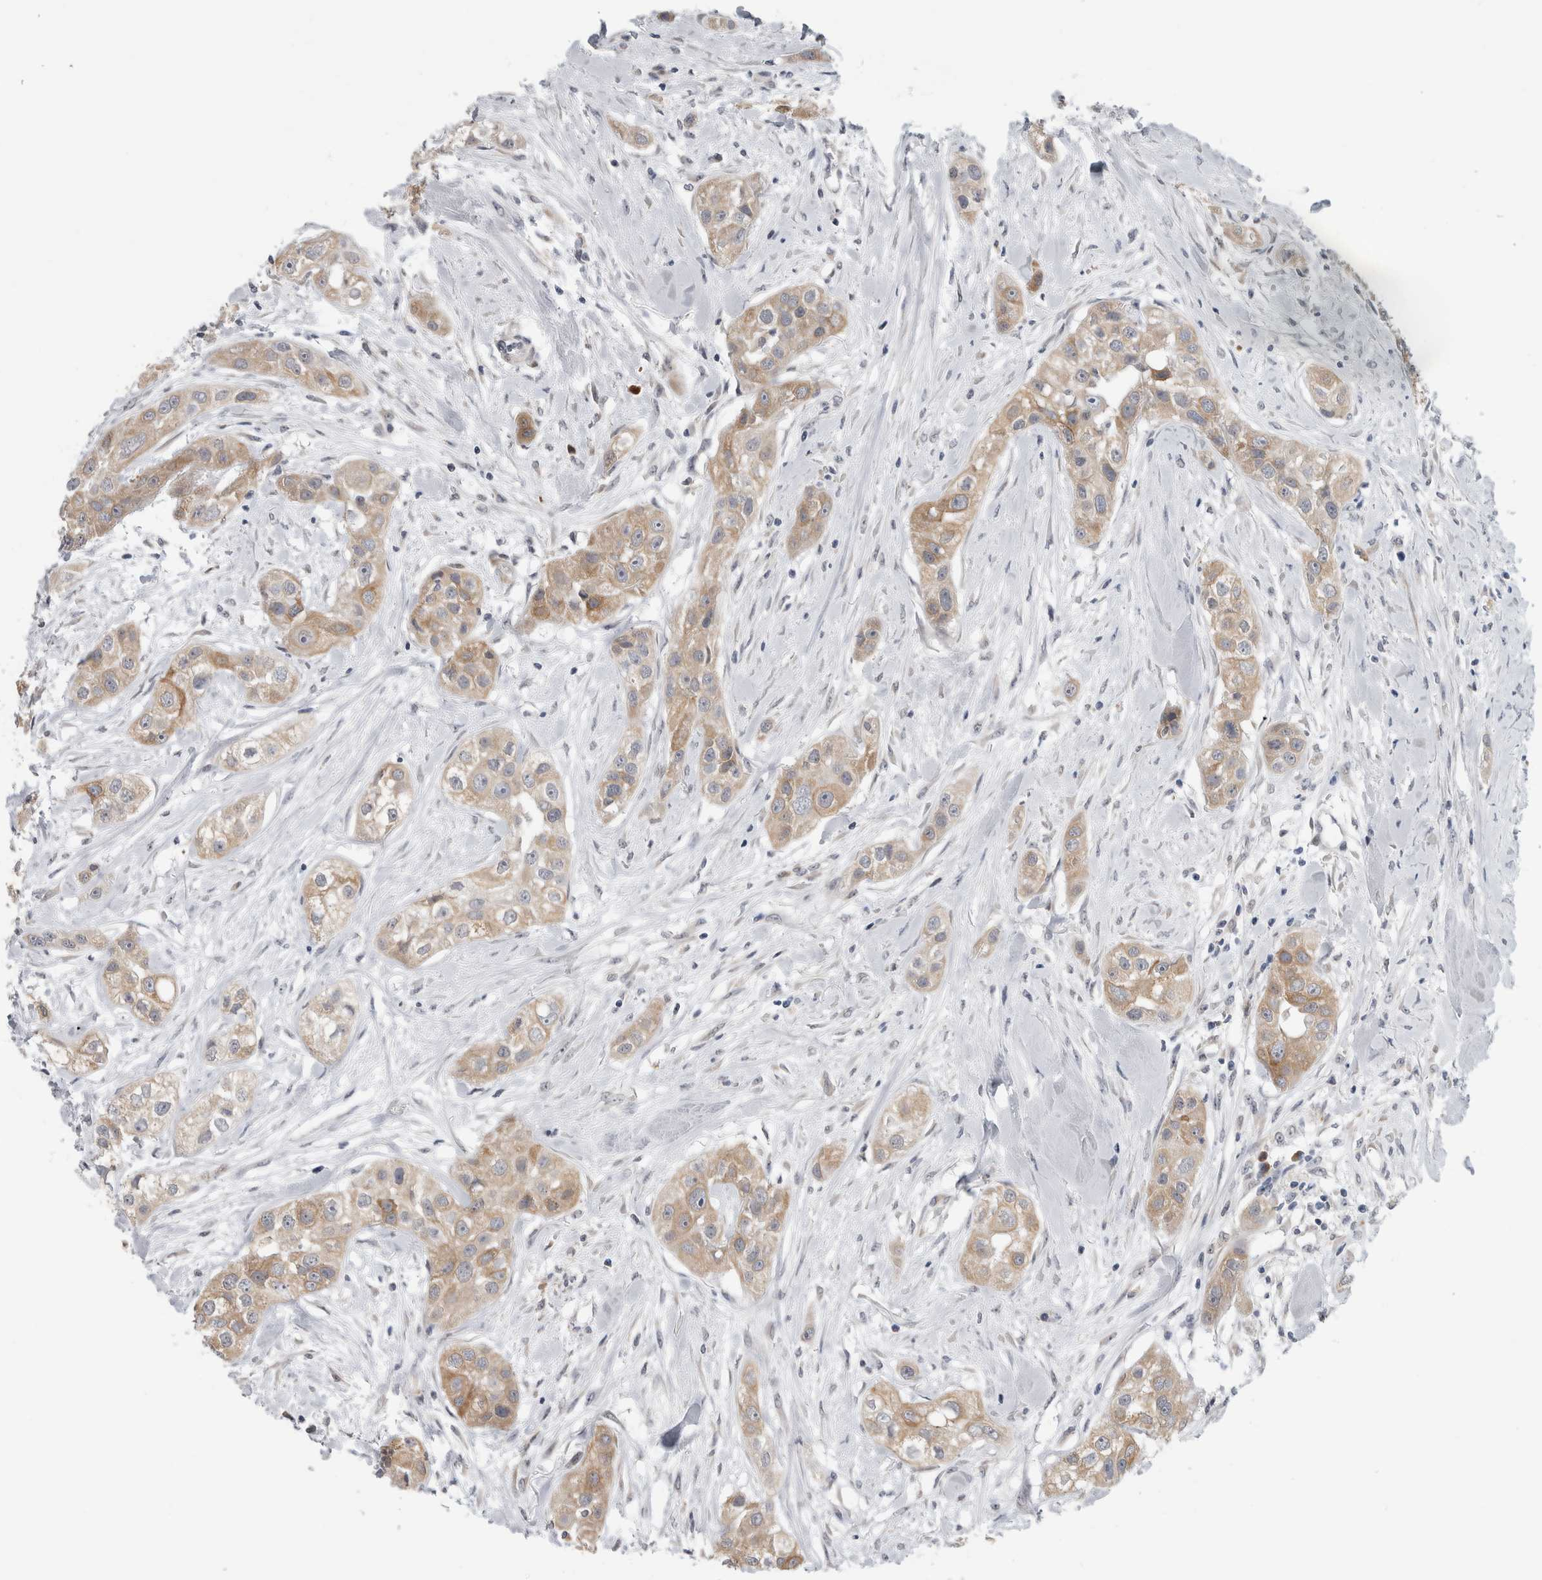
{"staining": {"intensity": "weak", "quantity": ">75%", "location": "cytoplasmic/membranous"}, "tissue": "head and neck cancer", "cell_type": "Tumor cells", "image_type": "cancer", "snomed": [{"axis": "morphology", "description": "Normal tissue, NOS"}, {"axis": "morphology", "description": "Squamous cell carcinoma, NOS"}, {"axis": "topography", "description": "Skeletal muscle"}, {"axis": "topography", "description": "Head-Neck"}], "caption": "Squamous cell carcinoma (head and neck) tissue demonstrates weak cytoplasmic/membranous positivity in approximately >75% of tumor cells", "gene": "TMEM242", "patient": {"sex": "male", "age": 51}}